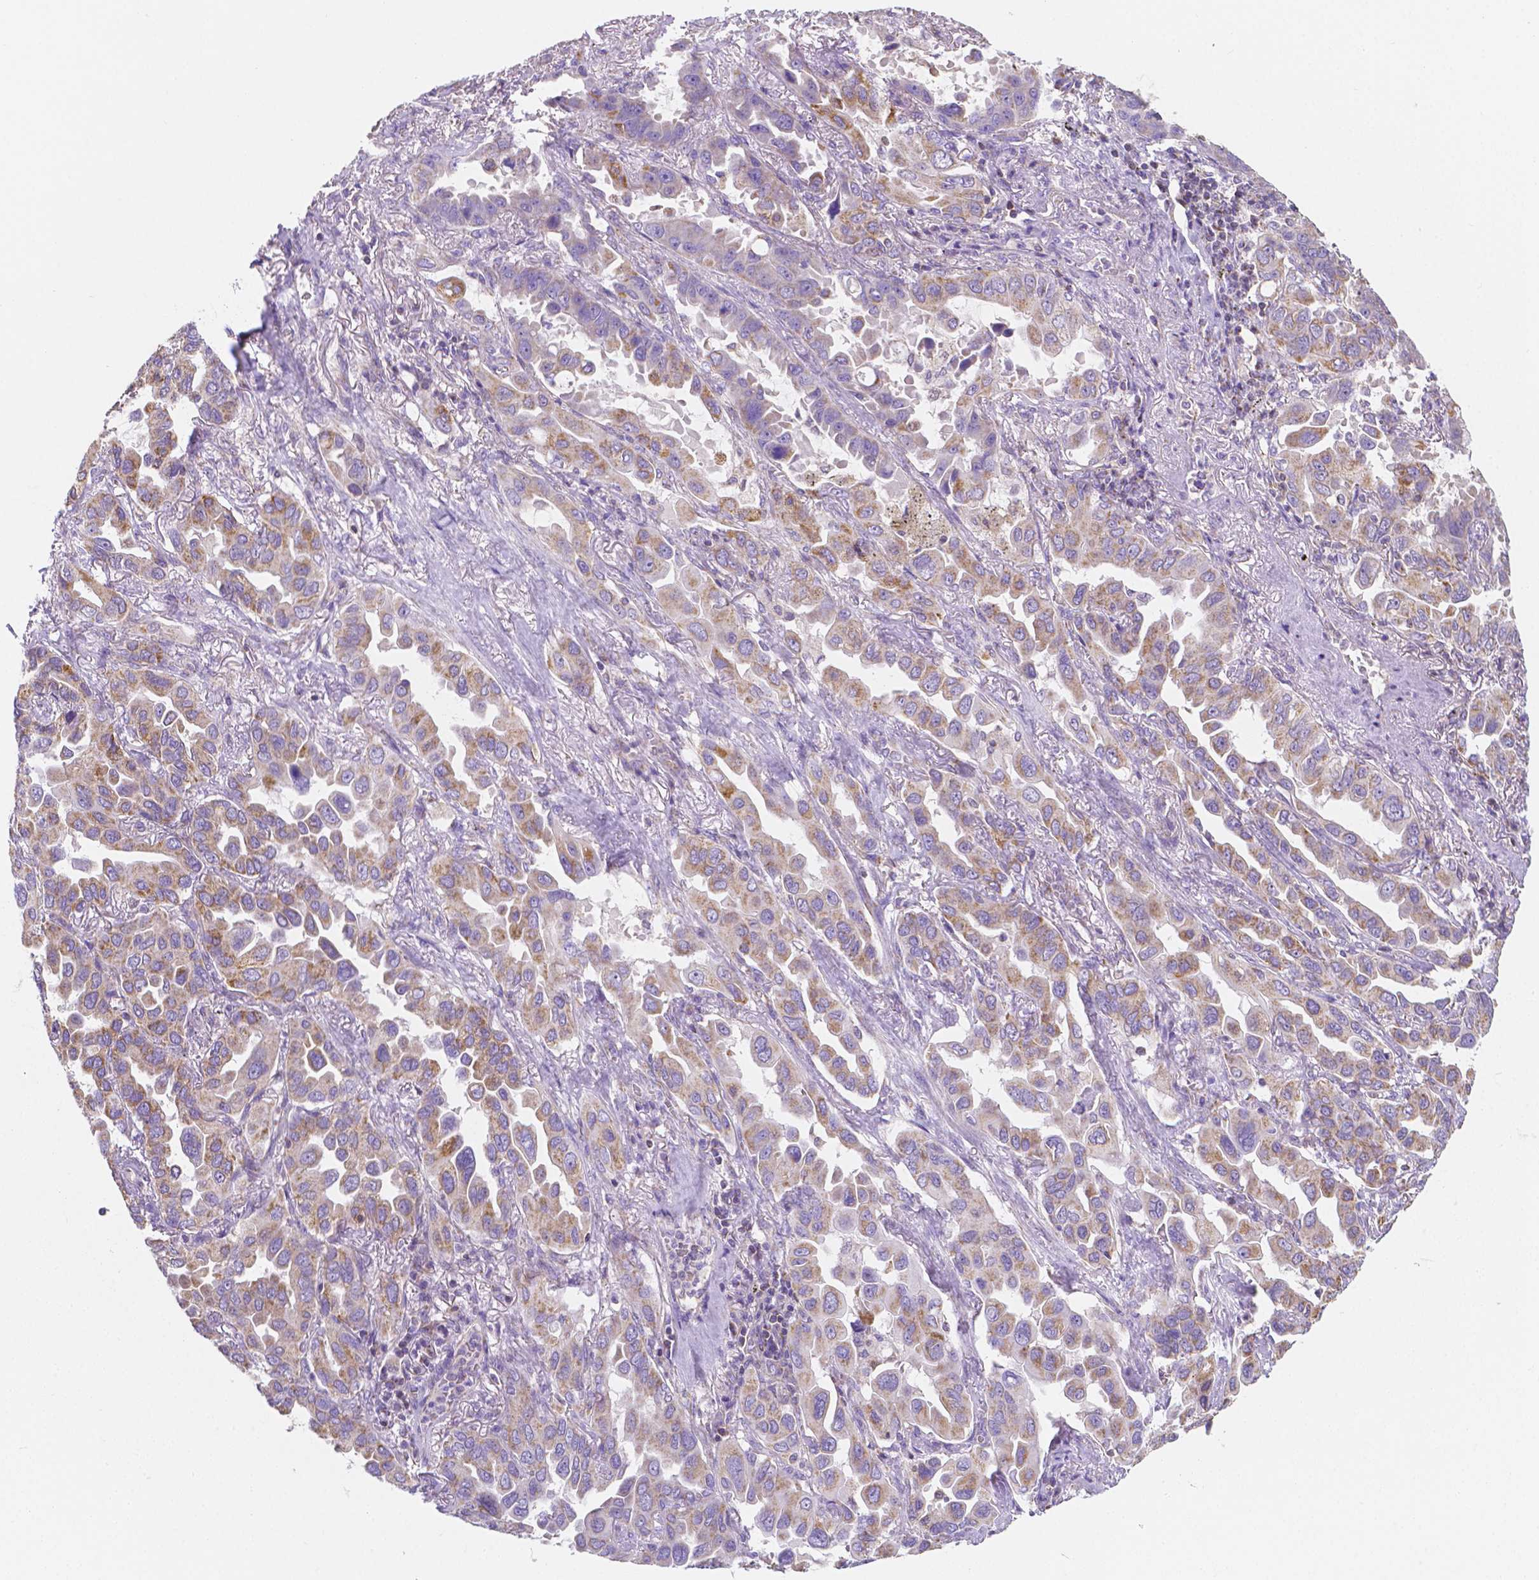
{"staining": {"intensity": "moderate", "quantity": "25%-75%", "location": "cytoplasmic/membranous"}, "tissue": "lung cancer", "cell_type": "Tumor cells", "image_type": "cancer", "snomed": [{"axis": "morphology", "description": "Adenocarcinoma, NOS"}, {"axis": "topography", "description": "Lung"}], "caption": "Immunohistochemical staining of human lung adenocarcinoma shows medium levels of moderate cytoplasmic/membranous protein expression in approximately 25%-75% of tumor cells. (DAB (3,3'-diaminobenzidine) = brown stain, brightfield microscopy at high magnification).", "gene": "SGTB", "patient": {"sex": "male", "age": 64}}